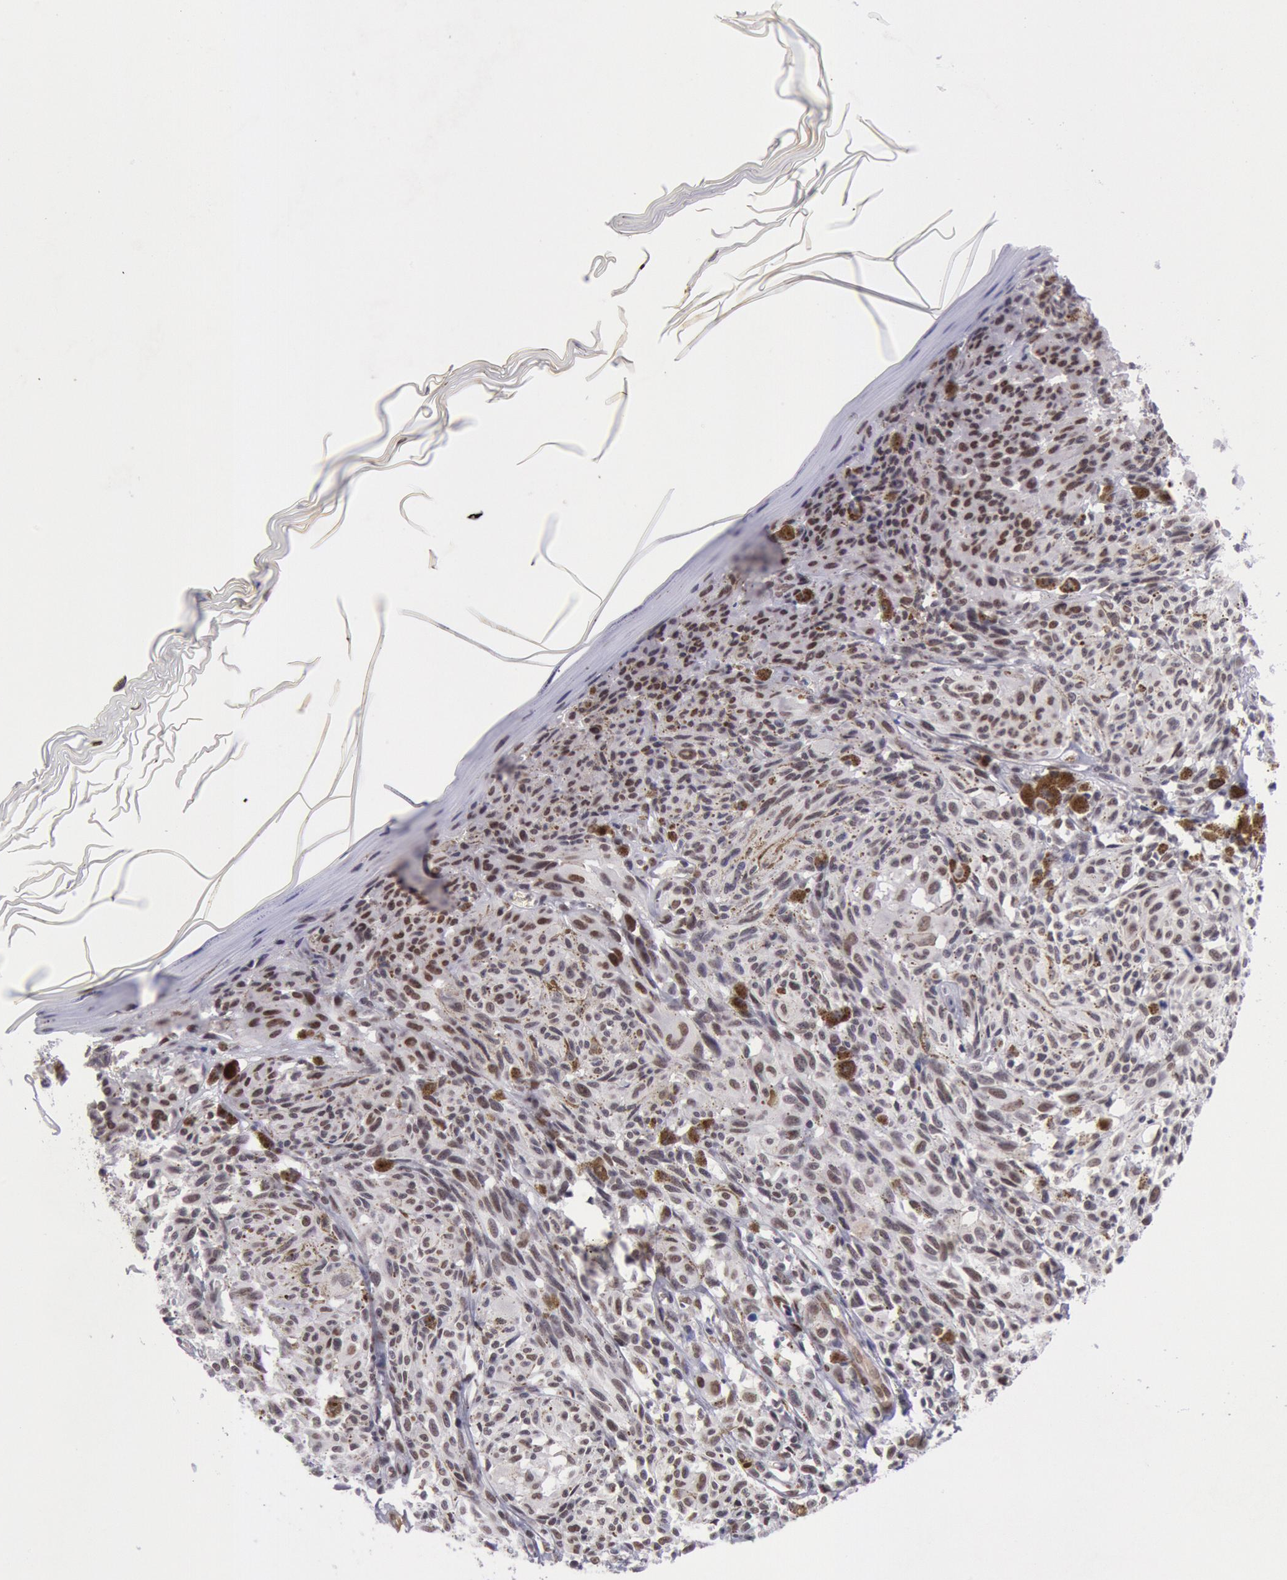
{"staining": {"intensity": "weak", "quantity": ">75%", "location": "nuclear"}, "tissue": "melanoma", "cell_type": "Tumor cells", "image_type": "cancer", "snomed": [{"axis": "morphology", "description": "Malignant melanoma, NOS"}, {"axis": "topography", "description": "Skin"}], "caption": "Immunohistochemical staining of malignant melanoma shows weak nuclear protein expression in approximately >75% of tumor cells.", "gene": "CDKN2B", "patient": {"sex": "female", "age": 72}}